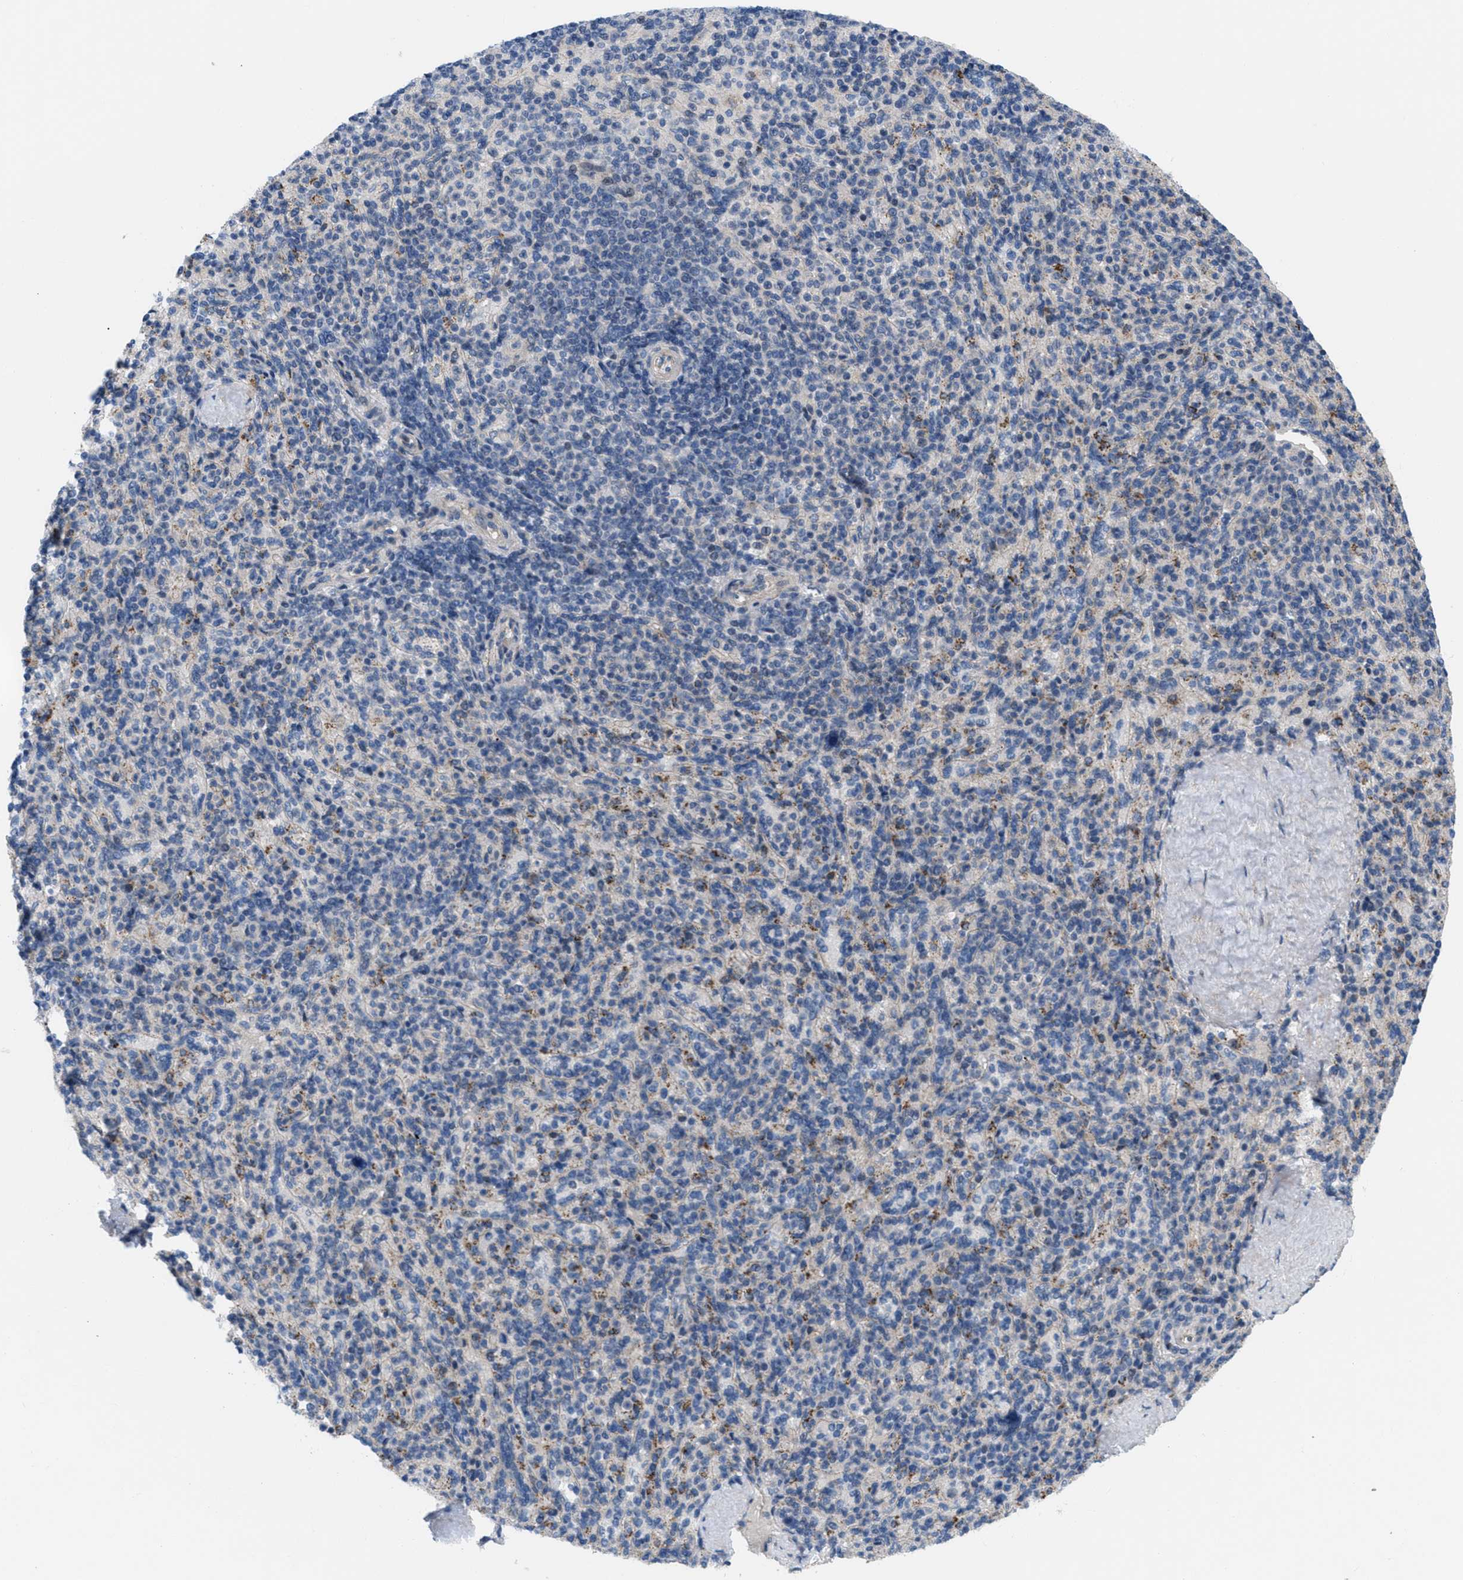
{"staining": {"intensity": "negative", "quantity": "none", "location": "none"}, "tissue": "spleen", "cell_type": "Cells in red pulp", "image_type": "normal", "snomed": [{"axis": "morphology", "description": "Normal tissue, NOS"}, {"axis": "topography", "description": "Spleen"}], "caption": "Normal spleen was stained to show a protein in brown. There is no significant staining in cells in red pulp. The staining was performed using DAB to visualize the protein expression in brown, while the nuclei were stained in blue with hematoxylin (Magnification: 20x).", "gene": "NDEL1", "patient": {"sex": "male", "age": 36}}